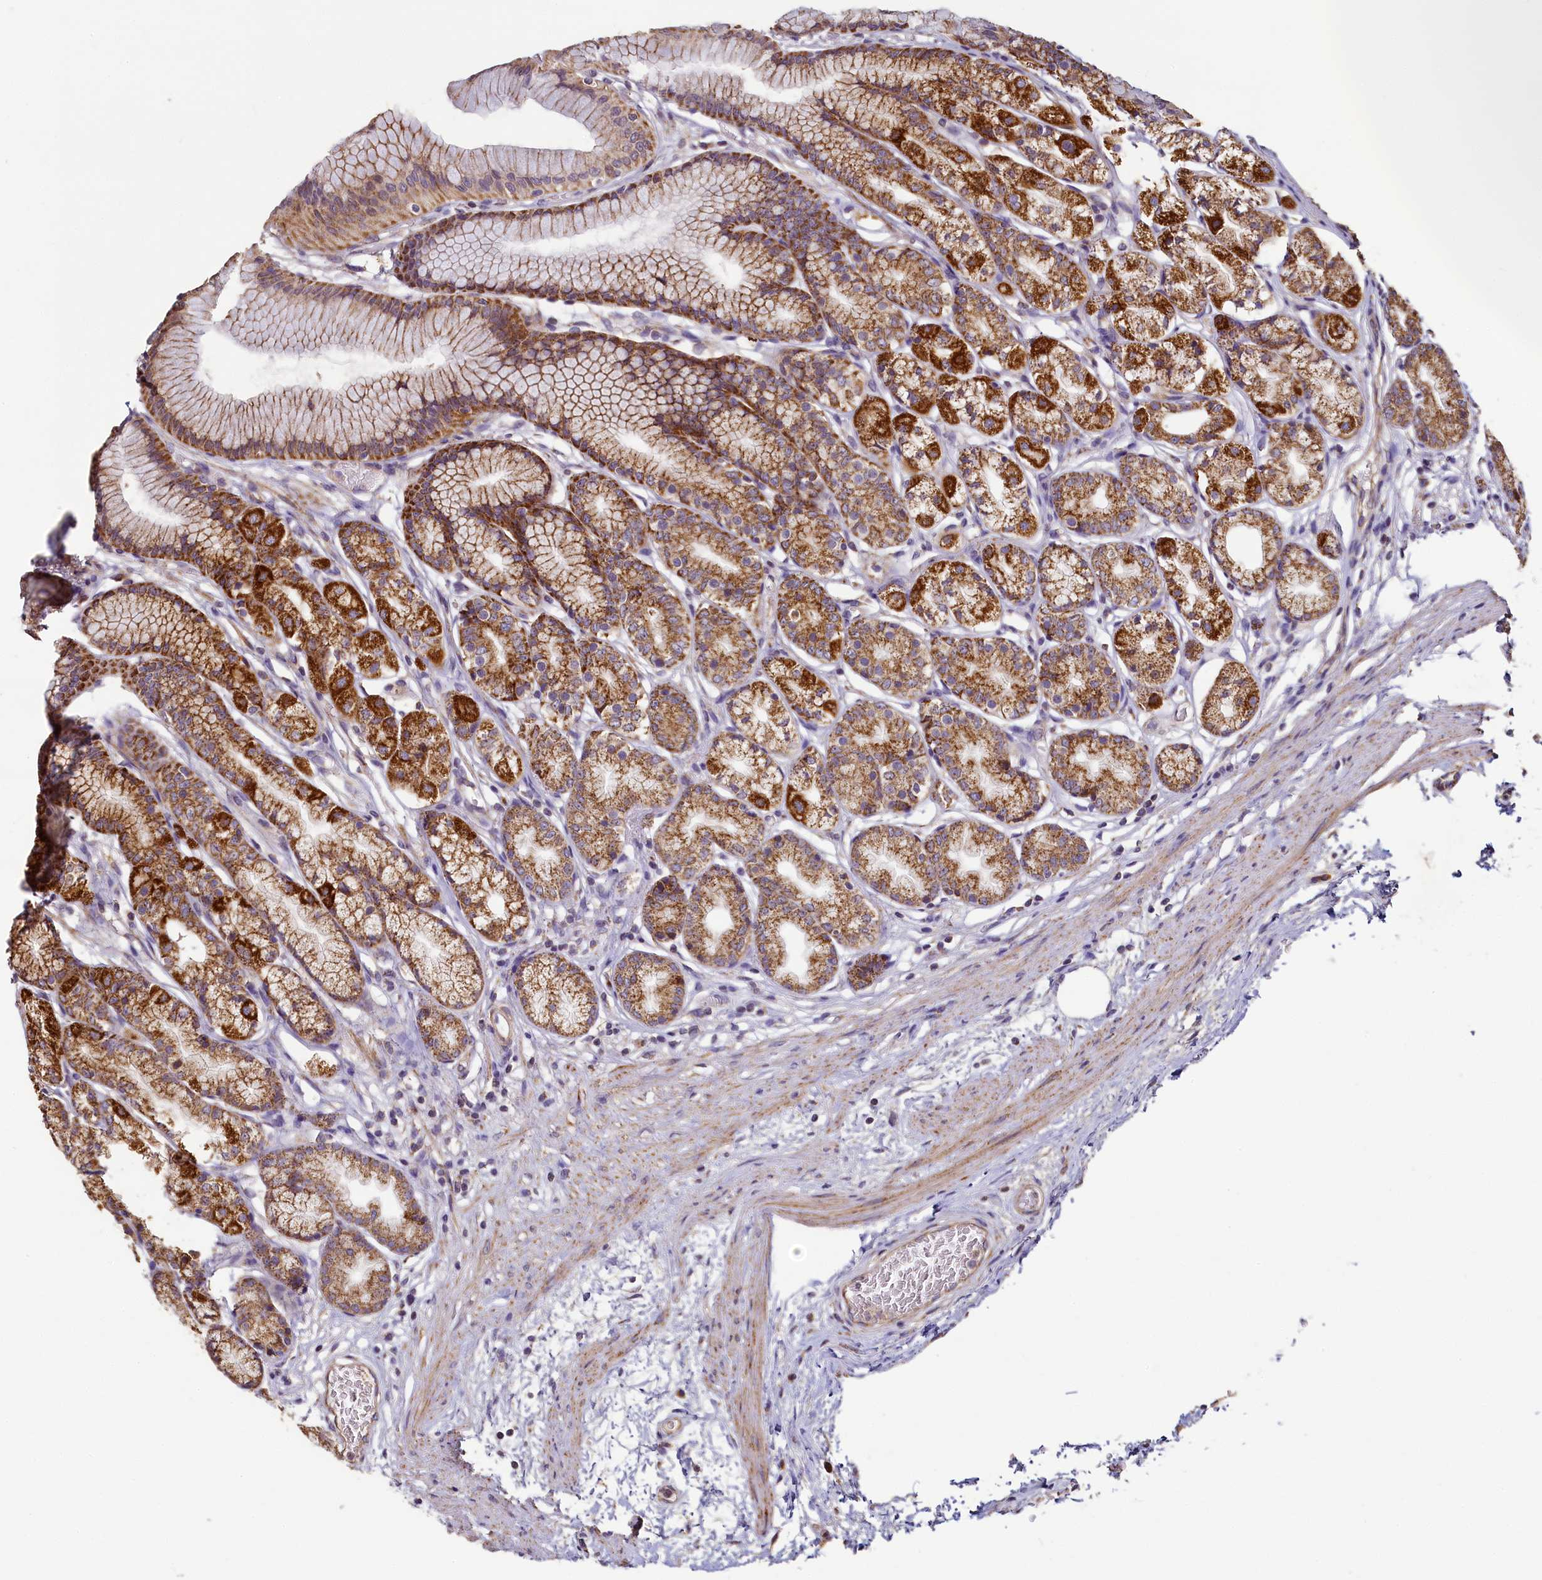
{"staining": {"intensity": "strong", "quantity": "25%-75%", "location": "cytoplasmic/membranous"}, "tissue": "stomach", "cell_type": "Glandular cells", "image_type": "normal", "snomed": [{"axis": "morphology", "description": "Normal tissue, NOS"}, {"axis": "morphology", "description": "Adenocarcinoma, NOS"}, {"axis": "morphology", "description": "Adenocarcinoma, High grade"}, {"axis": "topography", "description": "Stomach, upper"}, {"axis": "topography", "description": "Stomach"}], "caption": "Stomach stained for a protein (brown) reveals strong cytoplasmic/membranous positive positivity in approximately 25%-75% of glandular cells.", "gene": "COQ9", "patient": {"sex": "female", "age": 65}}